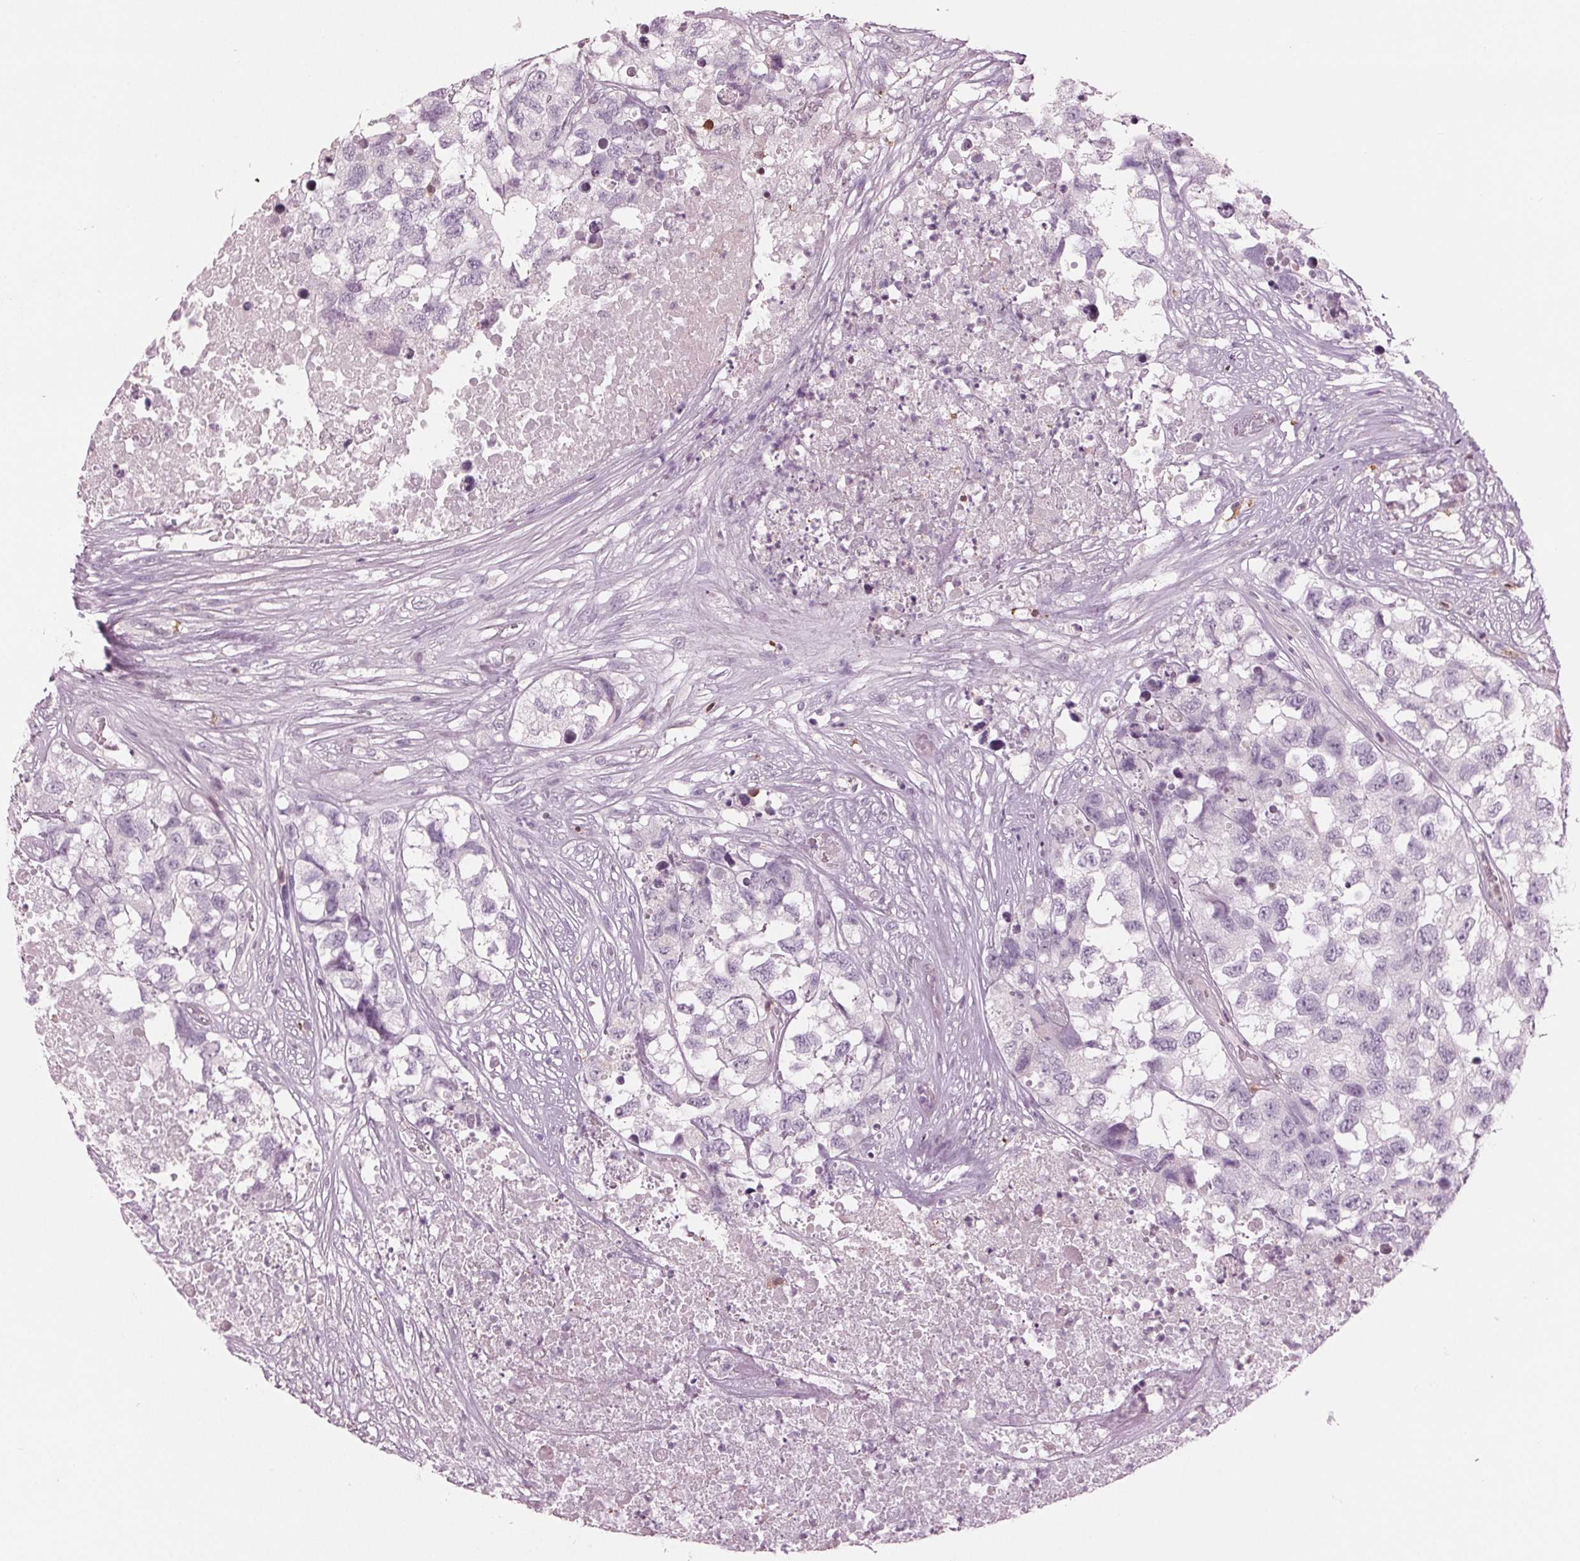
{"staining": {"intensity": "negative", "quantity": "none", "location": "none"}, "tissue": "testis cancer", "cell_type": "Tumor cells", "image_type": "cancer", "snomed": [{"axis": "morphology", "description": "Carcinoma, Embryonal, NOS"}, {"axis": "topography", "description": "Testis"}], "caption": "Immunohistochemical staining of testis cancer (embryonal carcinoma) exhibits no significant staining in tumor cells. (DAB immunohistochemistry (IHC), high magnification).", "gene": "BTLA", "patient": {"sex": "male", "age": 83}}